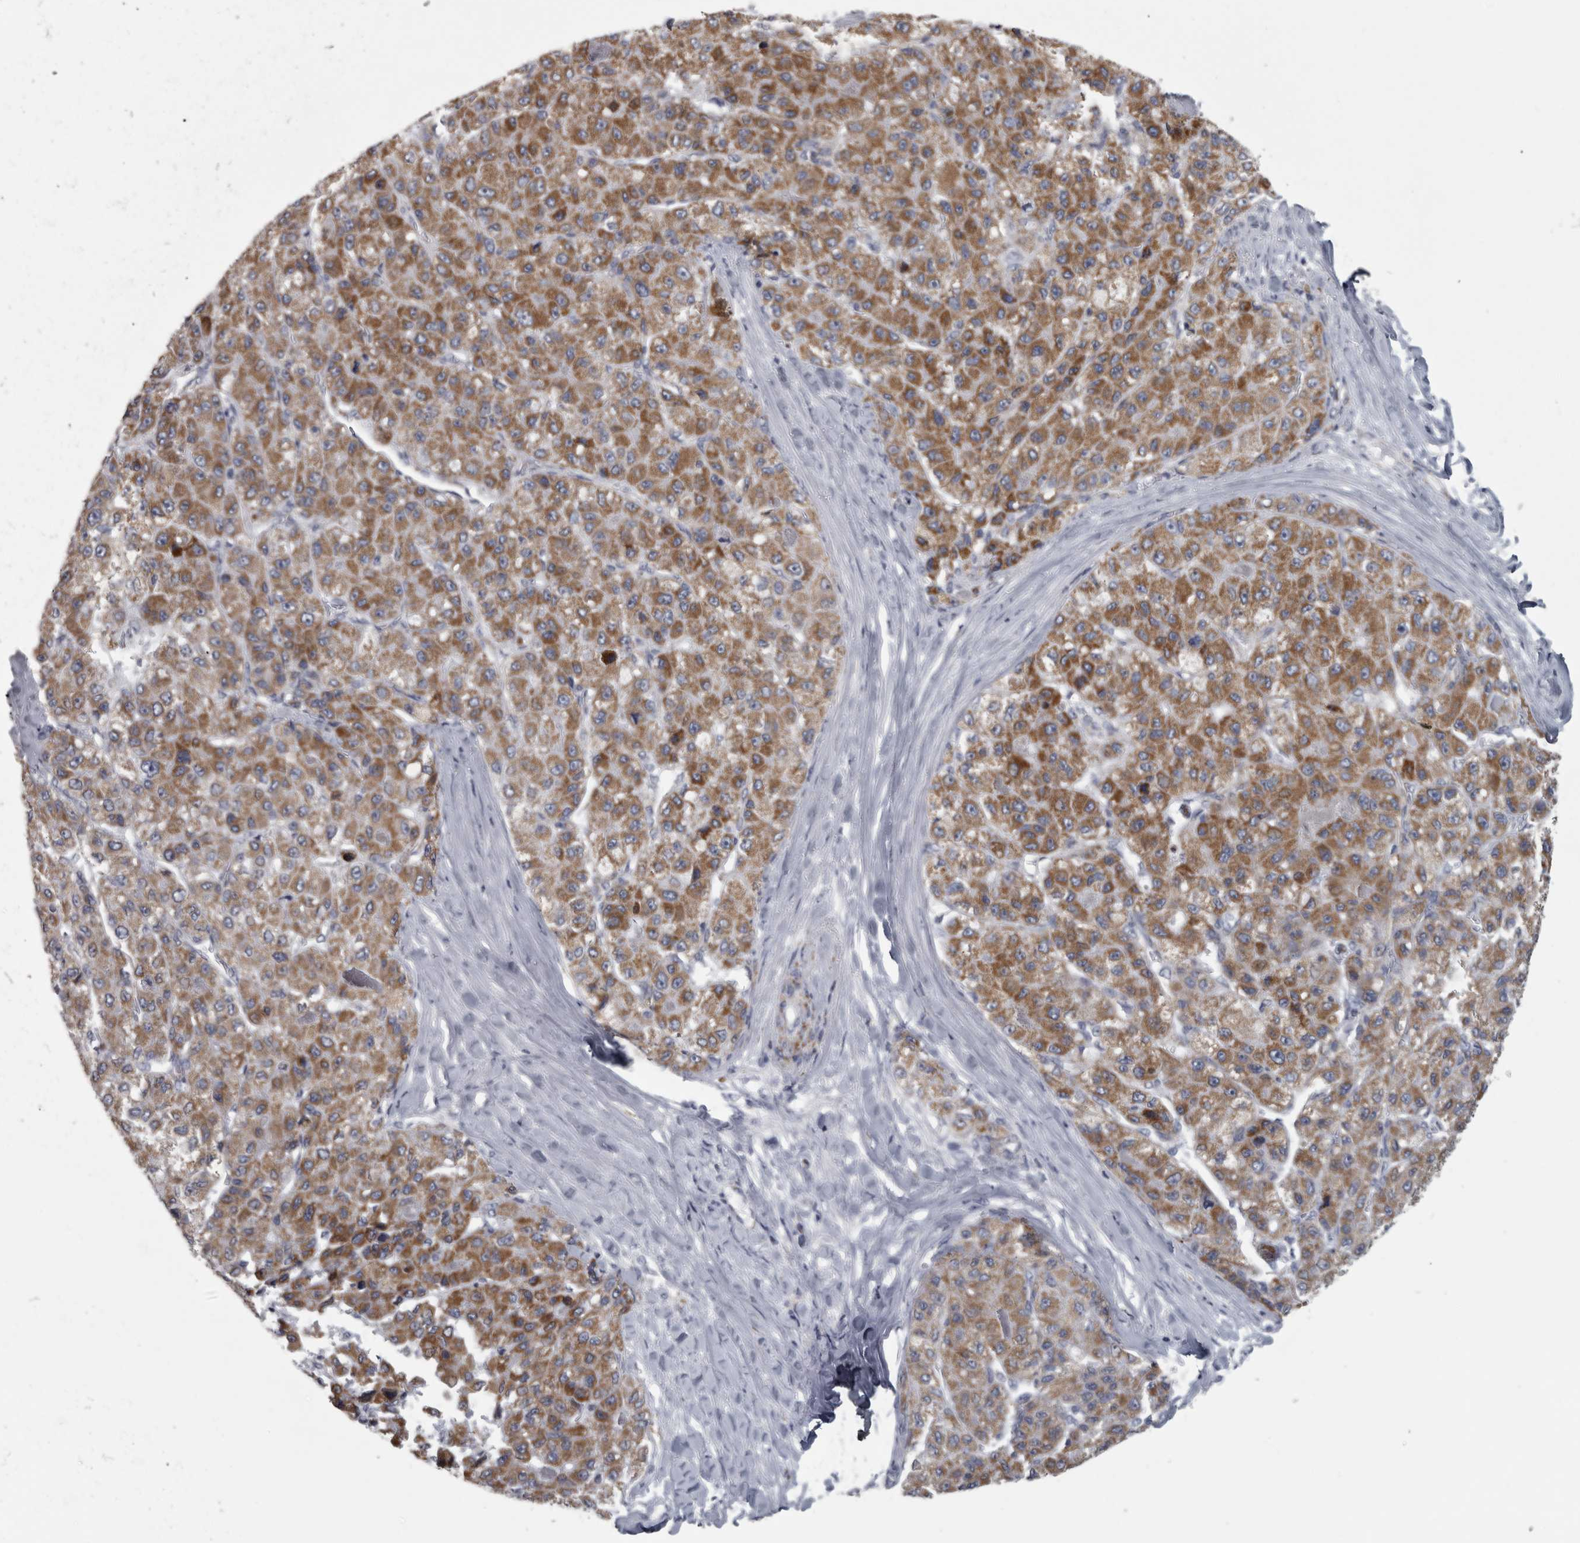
{"staining": {"intensity": "moderate", "quantity": ">75%", "location": "cytoplasmic/membranous"}, "tissue": "liver cancer", "cell_type": "Tumor cells", "image_type": "cancer", "snomed": [{"axis": "morphology", "description": "Carcinoma, Hepatocellular, NOS"}, {"axis": "topography", "description": "Liver"}], "caption": "High-magnification brightfield microscopy of liver cancer stained with DAB (brown) and counterstained with hematoxylin (blue). tumor cells exhibit moderate cytoplasmic/membranous positivity is present in about>75% of cells.", "gene": "DBT", "patient": {"sex": "male", "age": 80}}